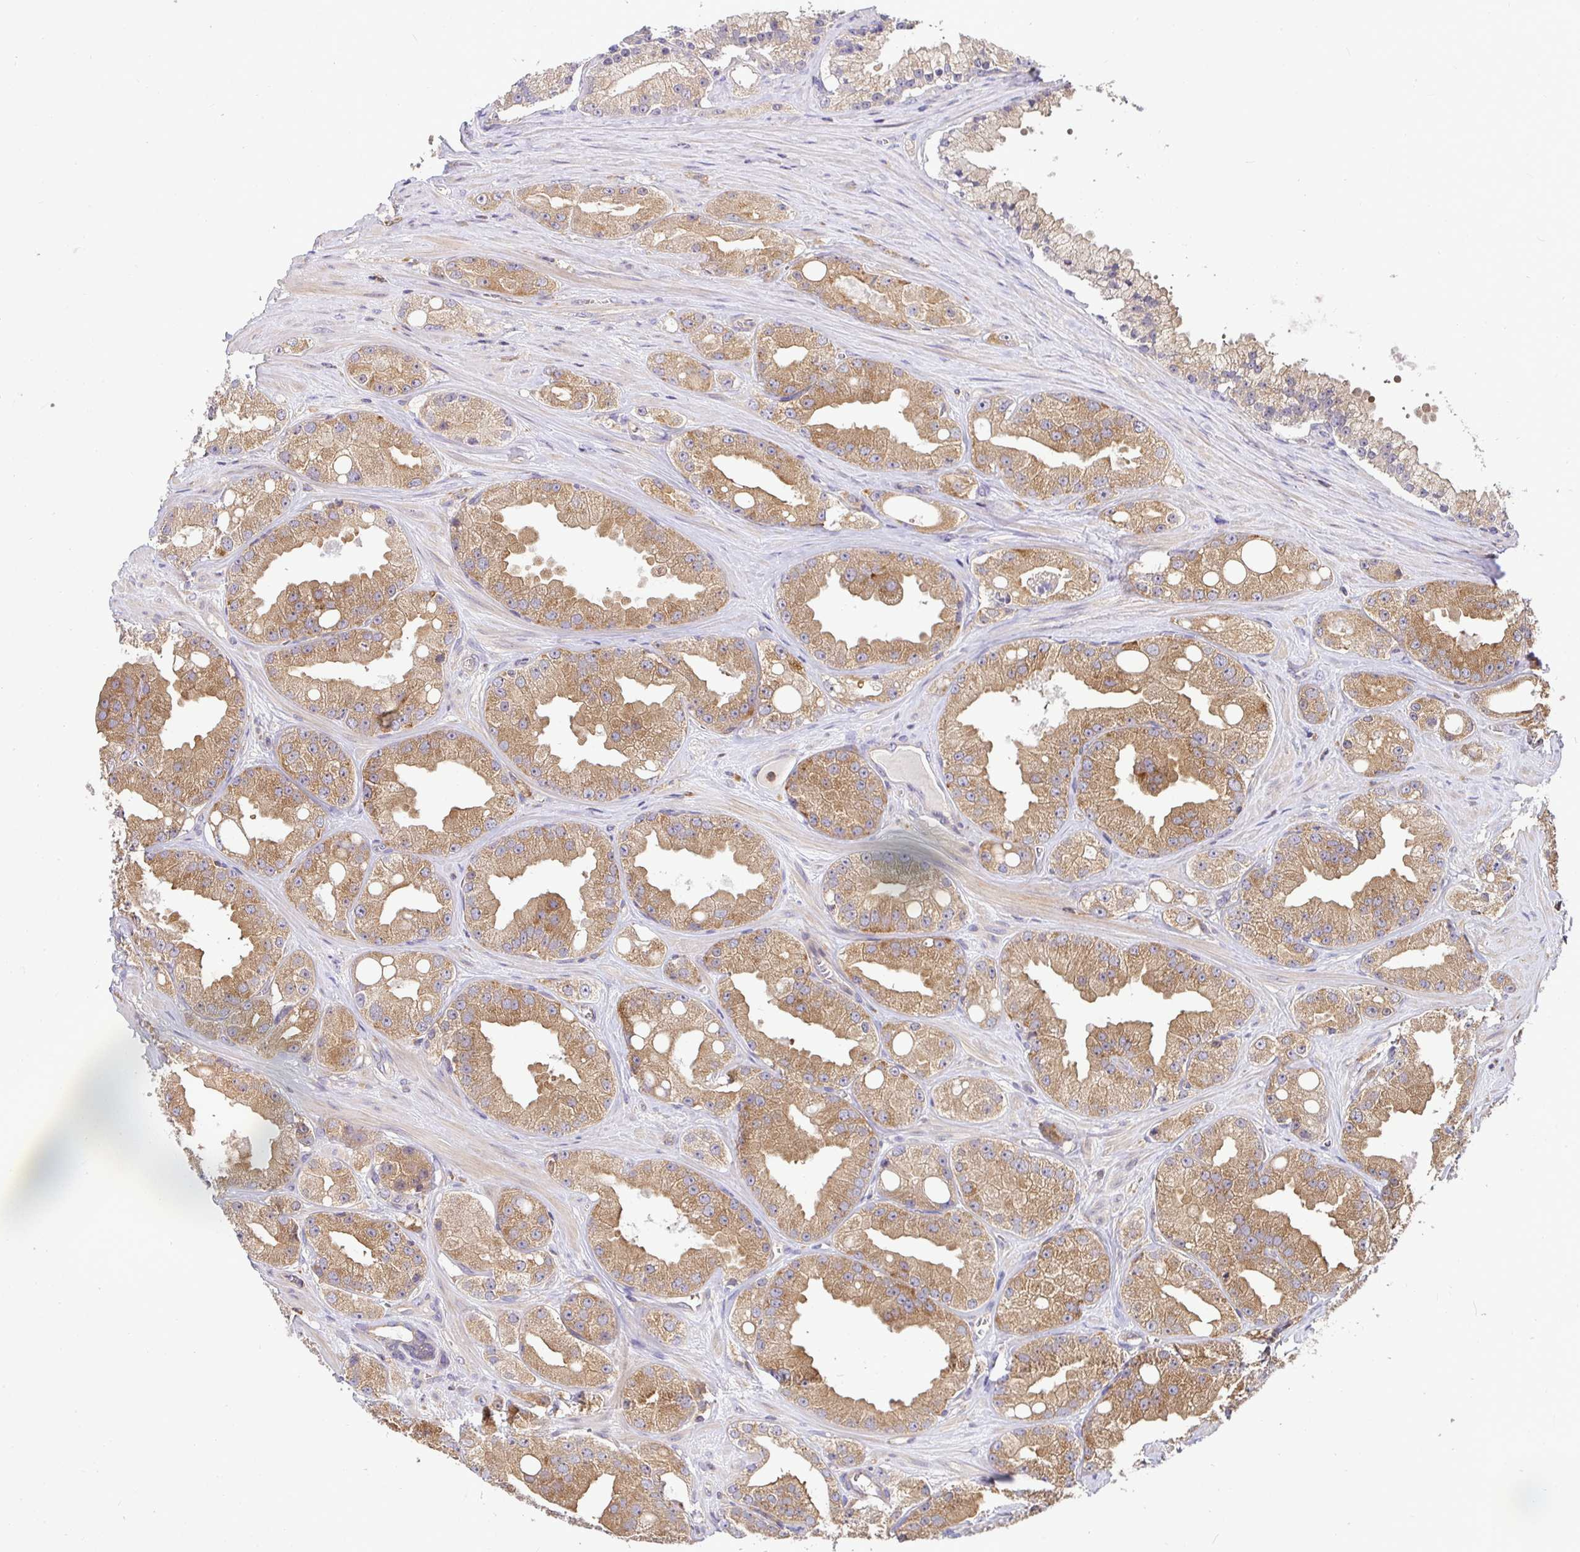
{"staining": {"intensity": "moderate", "quantity": ">75%", "location": "cytoplasmic/membranous"}, "tissue": "prostate cancer", "cell_type": "Tumor cells", "image_type": "cancer", "snomed": [{"axis": "morphology", "description": "Adenocarcinoma, High grade"}, {"axis": "topography", "description": "Prostate"}], "caption": "This photomicrograph shows high-grade adenocarcinoma (prostate) stained with immunohistochemistry (IHC) to label a protein in brown. The cytoplasmic/membranous of tumor cells show moderate positivity for the protein. Nuclei are counter-stained blue.", "gene": "ATP6V1F", "patient": {"sex": "male", "age": 66}}